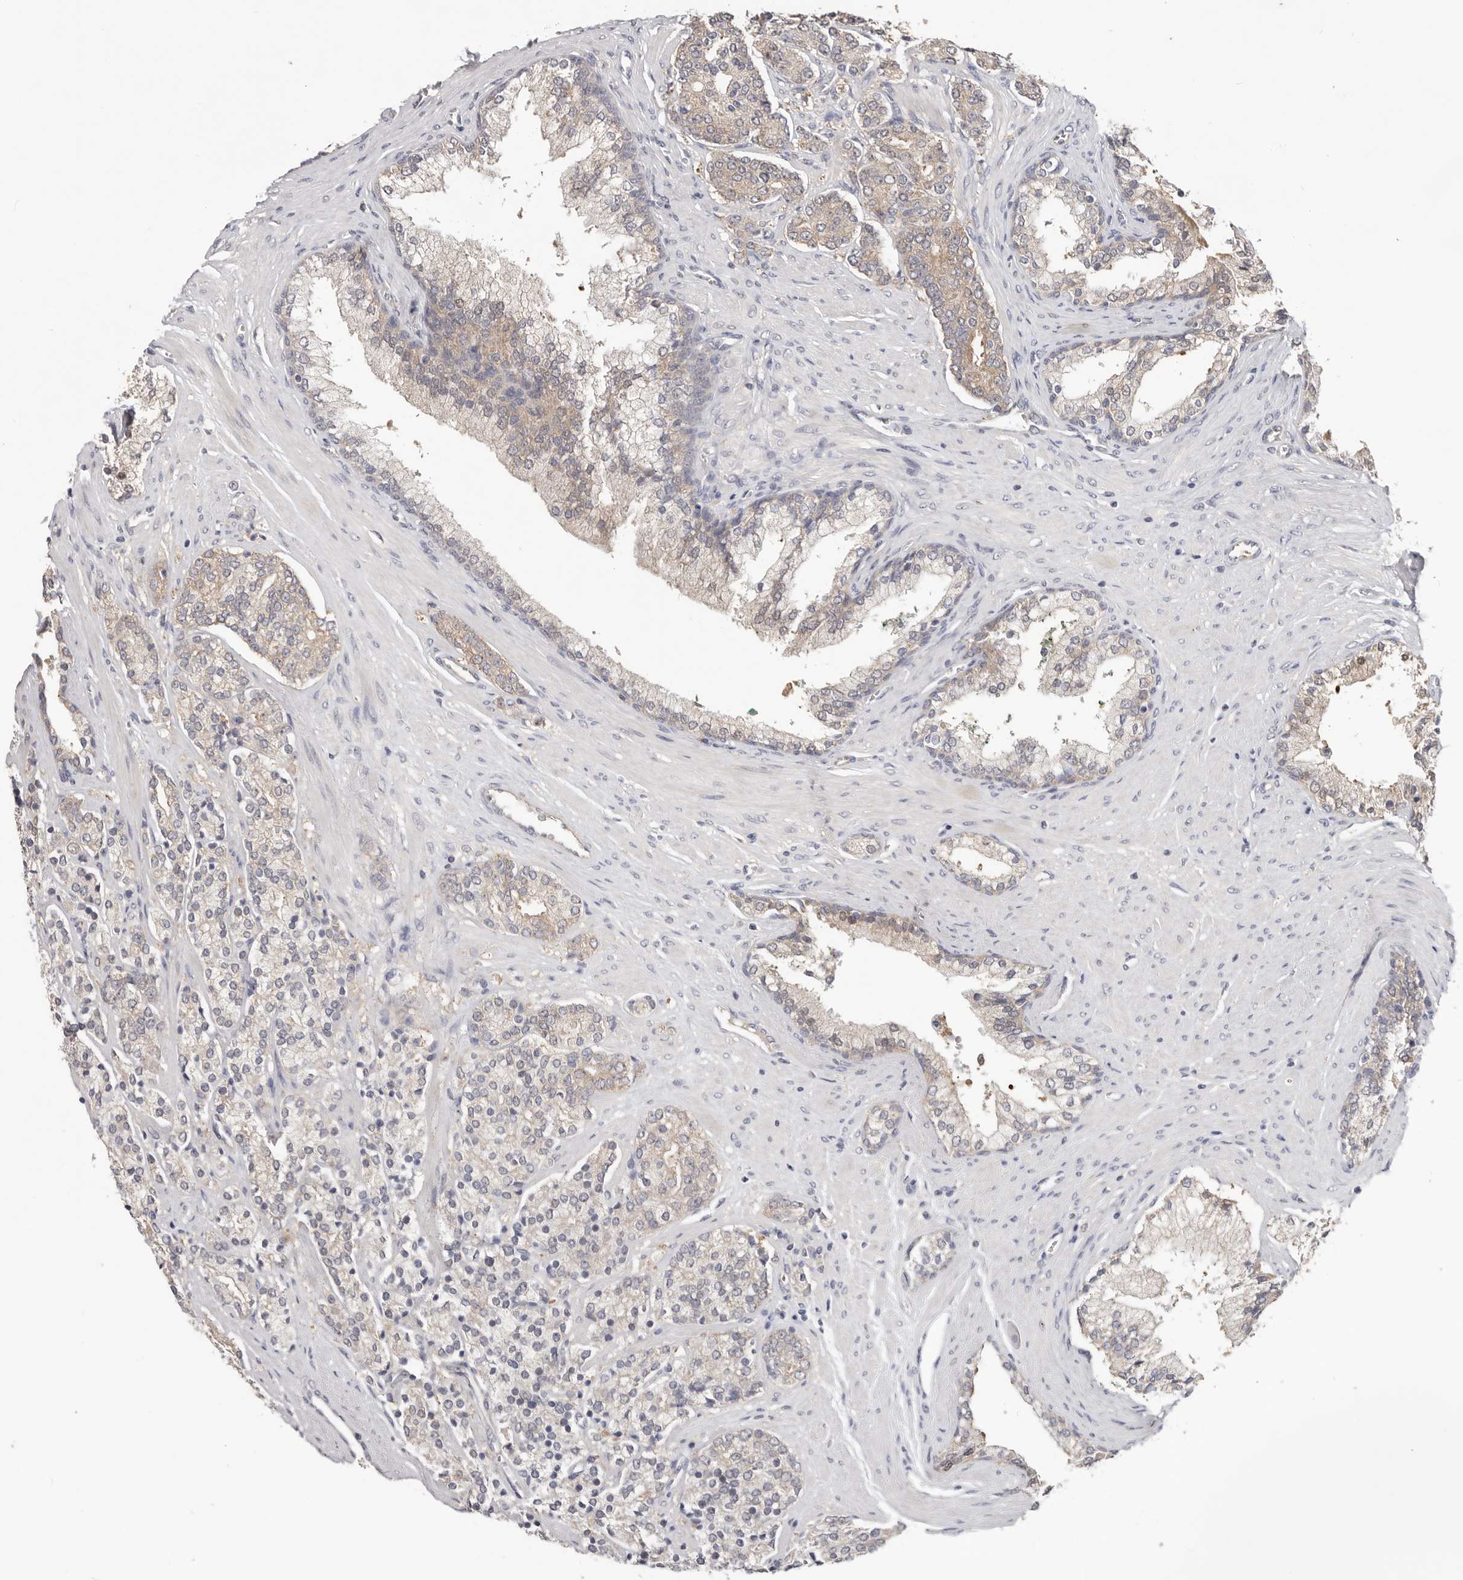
{"staining": {"intensity": "weak", "quantity": "<25%", "location": "cytoplasmic/membranous"}, "tissue": "prostate cancer", "cell_type": "Tumor cells", "image_type": "cancer", "snomed": [{"axis": "morphology", "description": "Adenocarcinoma, High grade"}, {"axis": "topography", "description": "Prostate"}], "caption": "This is a photomicrograph of immunohistochemistry (IHC) staining of prostate adenocarcinoma (high-grade), which shows no positivity in tumor cells.", "gene": "WDR77", "patient": {"sex": "male", "age": 71}}